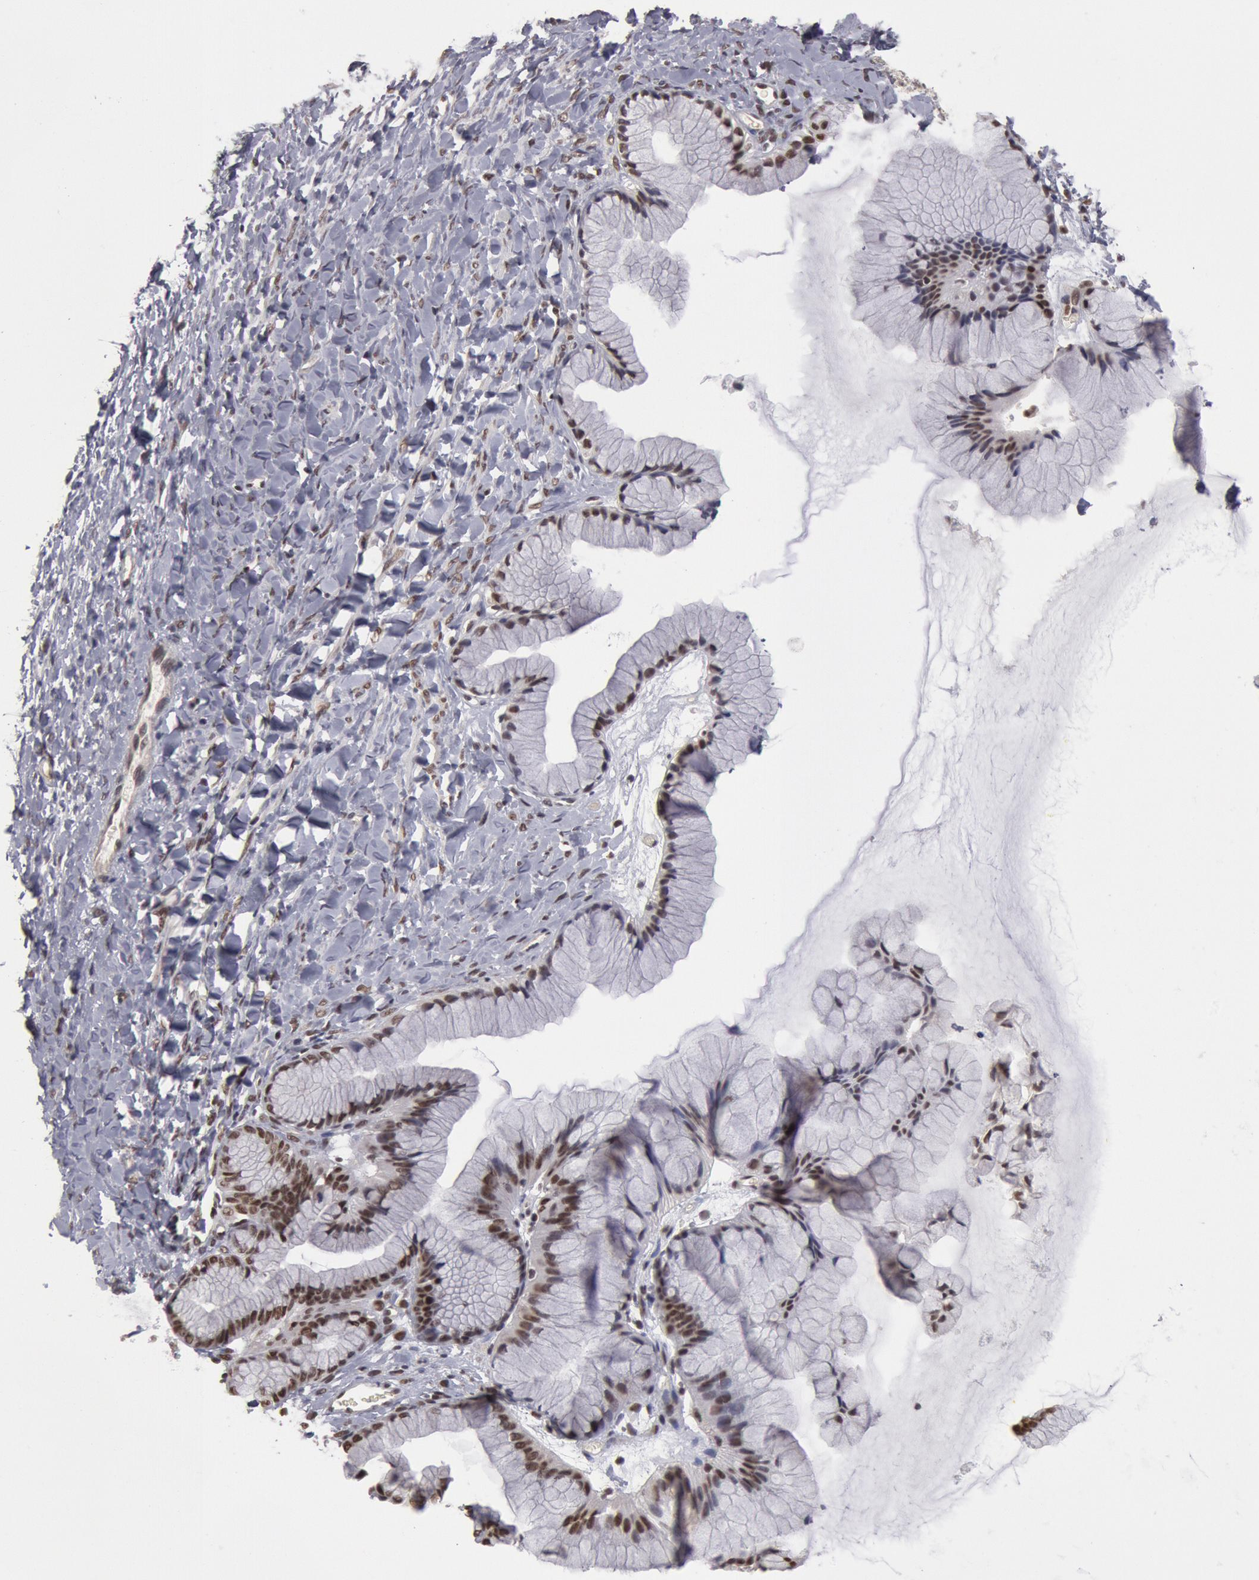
{"staining": {"intensity": "moderate", "quantity": ">75%", "location": "nuclear"}, "tissue": "ovarian cancer", "cell_type": "Tumor cells", "image_type": "cancer", "snomed": [{"axis": "morphology", "description": "Cystadenocarcinoma, mucinous, NOS"}, {"axis": "topography", "description": "Ovary"}], "caption": "IHC staining of mucinous cystadenocarcinoma (ovarian), which demonstrates medium levels of moderate nuclear staining in about >75% of tumor cells indicating moderate nuclear protein expression. The staining was performed using DAB (3,3'-diaminobenzidine) (brown) for protein detection and nuclei were counterstained in hematoxylin (blue).", "gene": "PPP4R3B", "patient": {"sex": "female", "age": 41}}